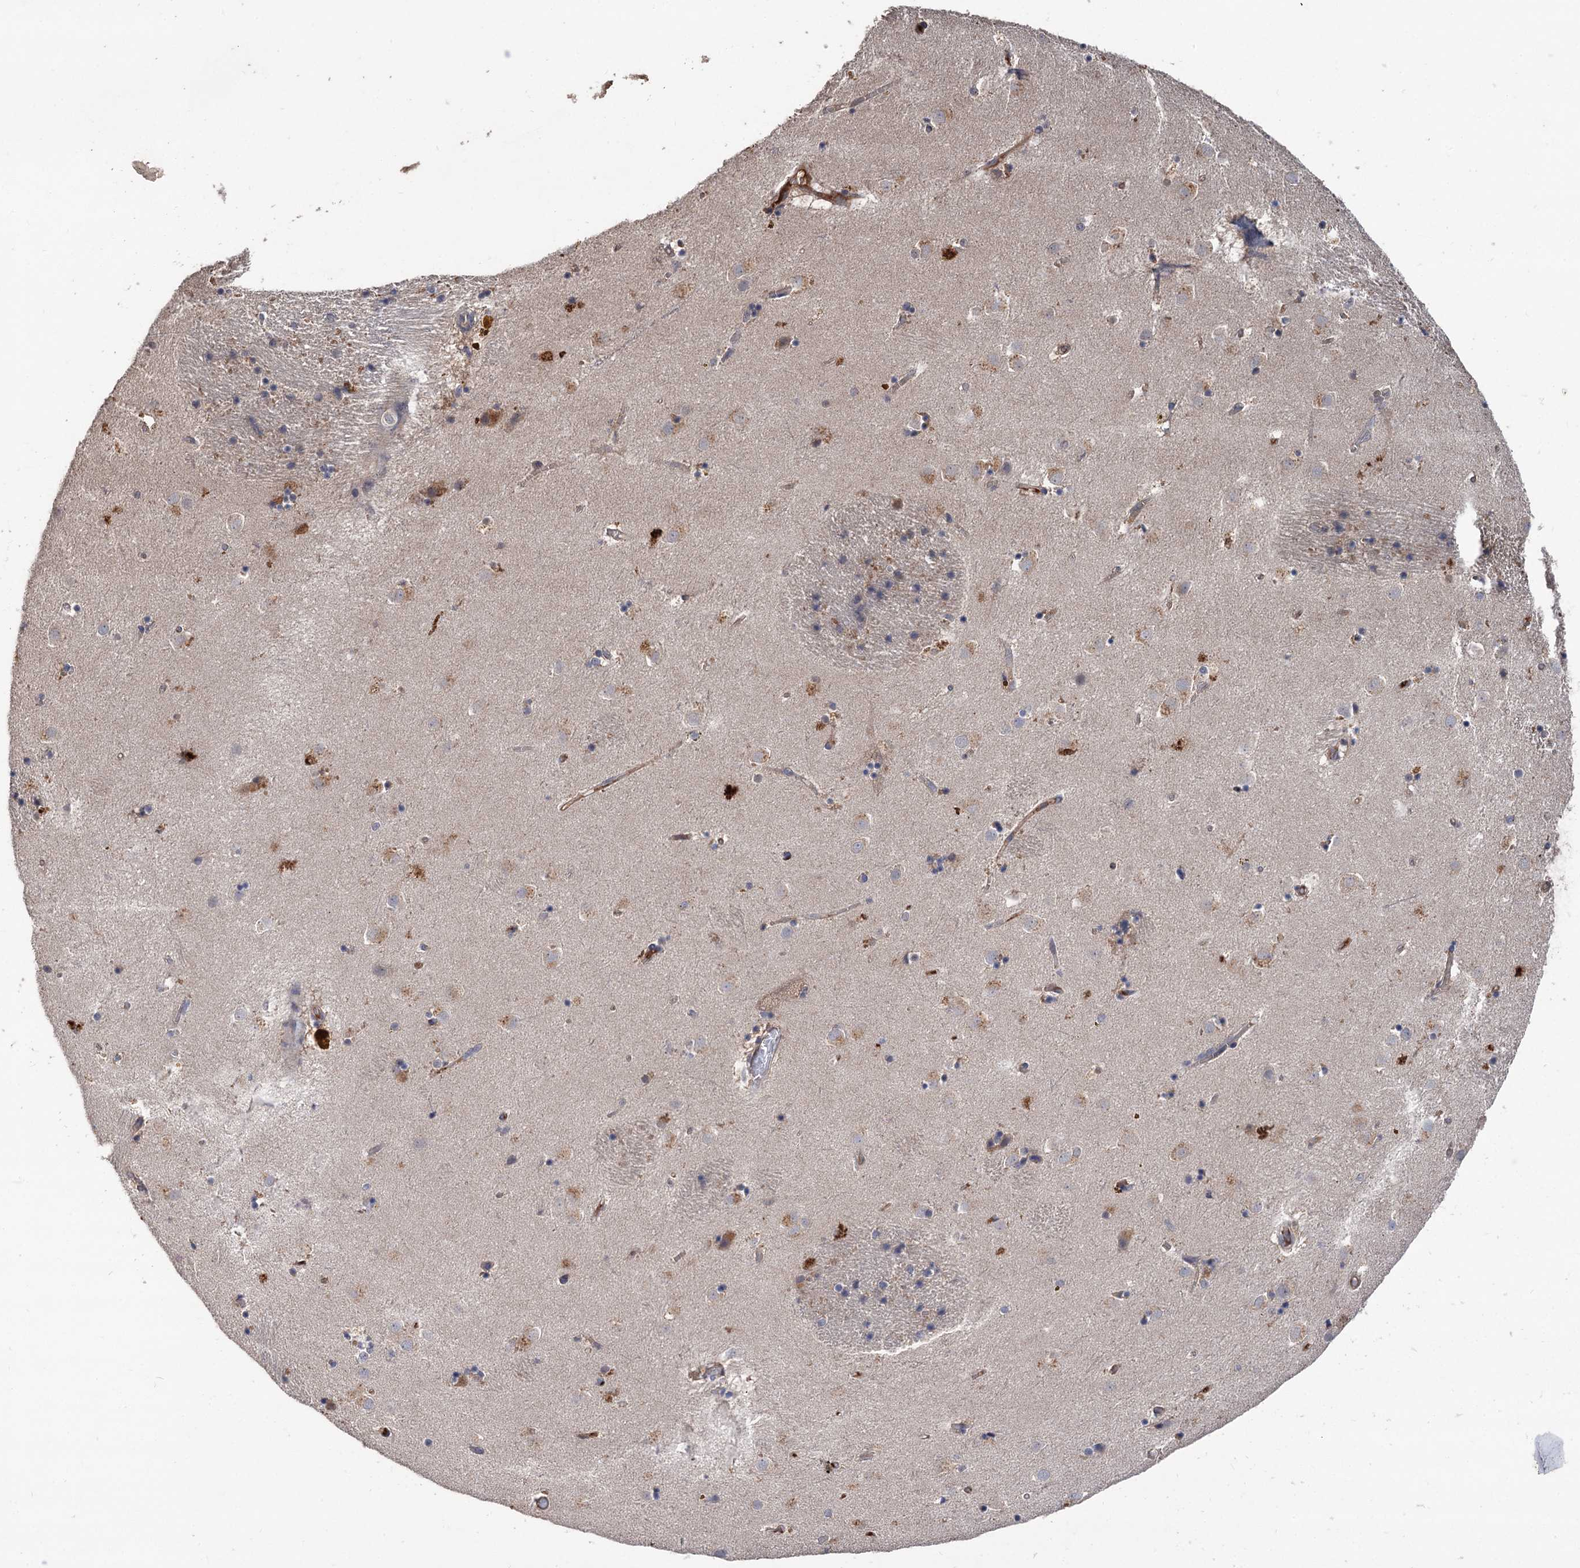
{"staining": {"intensity": "negative", "quantity": "none", "location": "none"}, "tissue": "caudate", "cell_type": "Glial cells", "image_type": "normal", "snomed": [{"axis": "morphology", "description": "Normal tissue, NOS"}, {"axis": "topography", "description": "Lateral ventricle wall"}], "caption": "High power microscopy image of an IHC image of unremarkable caudate, revealing no significant staining in glial cells. (Immunohistochemistry, brightfield microscopy, high magnification).", "gene": "NUDCD2", "patient": {"sex": "male", "age": 70}}